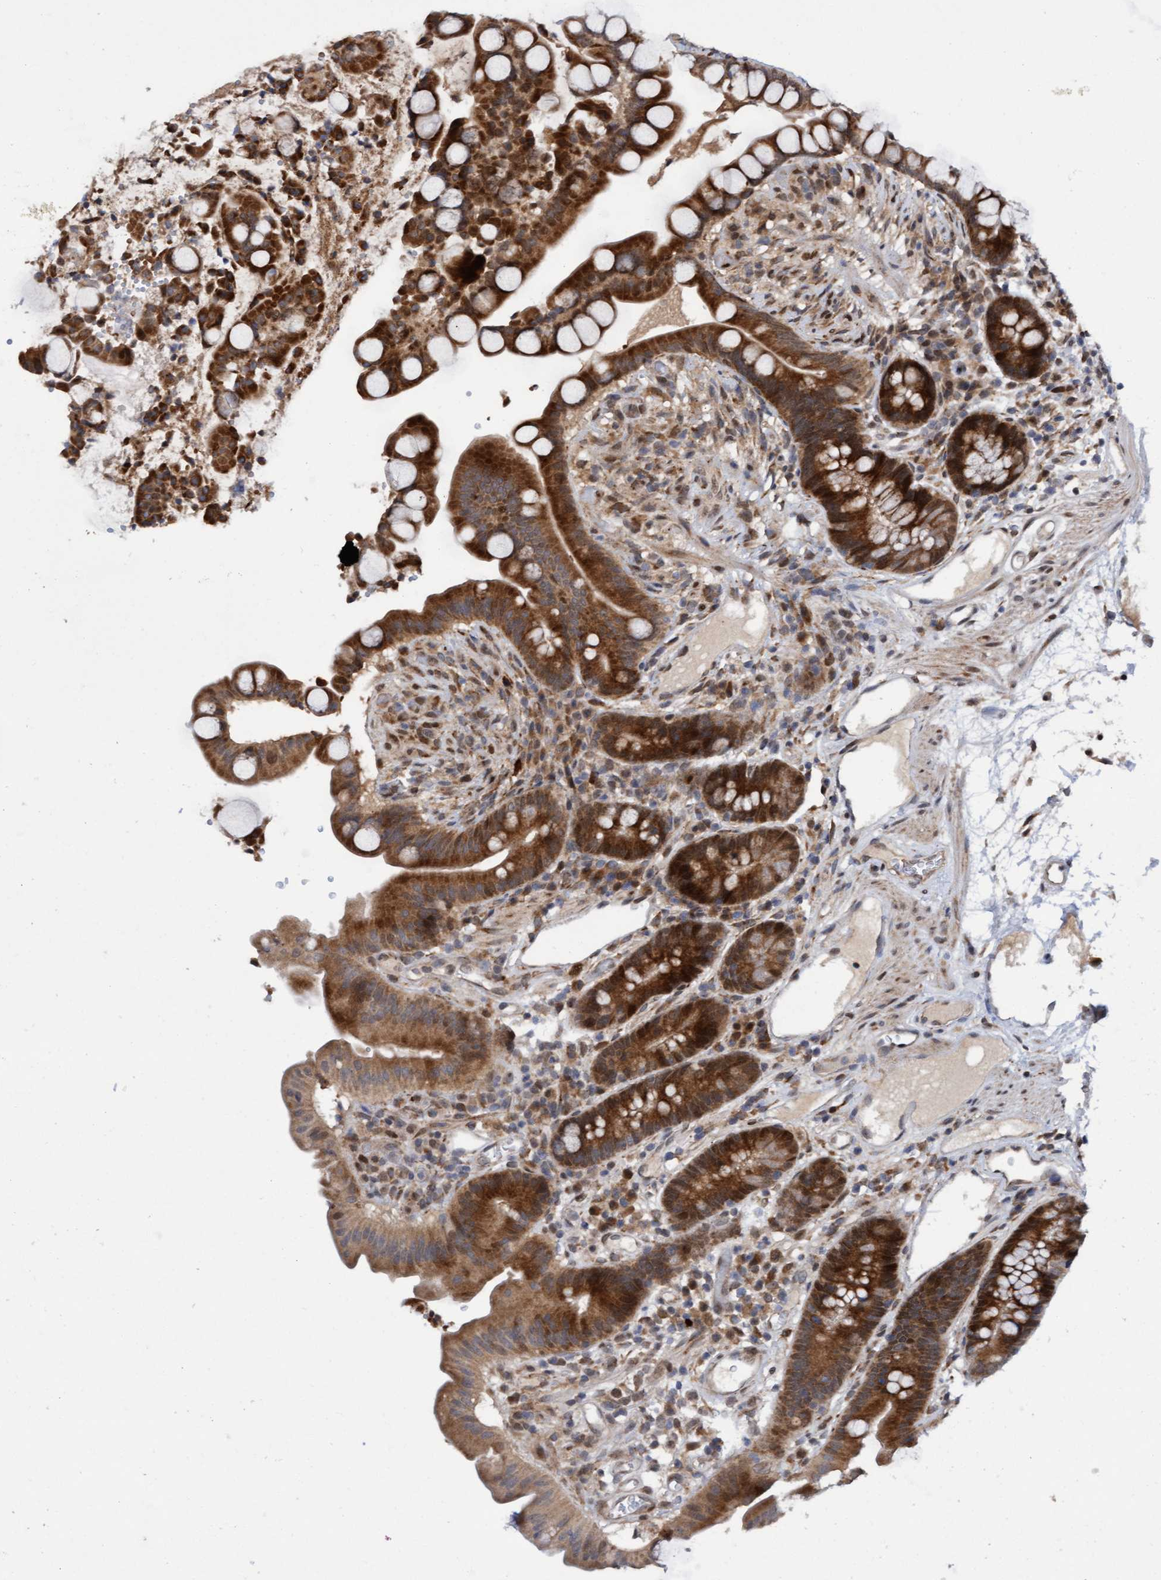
{"staining": {"intensity": "moderate", "quantity": ">75%", "location": "cytoplasmic/membranous,nuclear"}, "tissue": "colon", "cell_type": "Endothelial cells", "image_type": "normal", "snomed": [{"axis": "morphology", "description": "Normal tissue, NOS"}, {"axis": "topography", "description": "Colon"}], "caption": "A medium amount of moderate cytoplasmic/membranous,nuclear positivity is identified in about >75% of endothelial cells in unremarkable colon. (Stains: DAB (3,3'-diaminobenzidine) in brown, nuclei in blue, Microscopy: brightfield microscopy at high magnification).", "gene": "TANC2", "patient": {"sex": "male", "age": 73}}